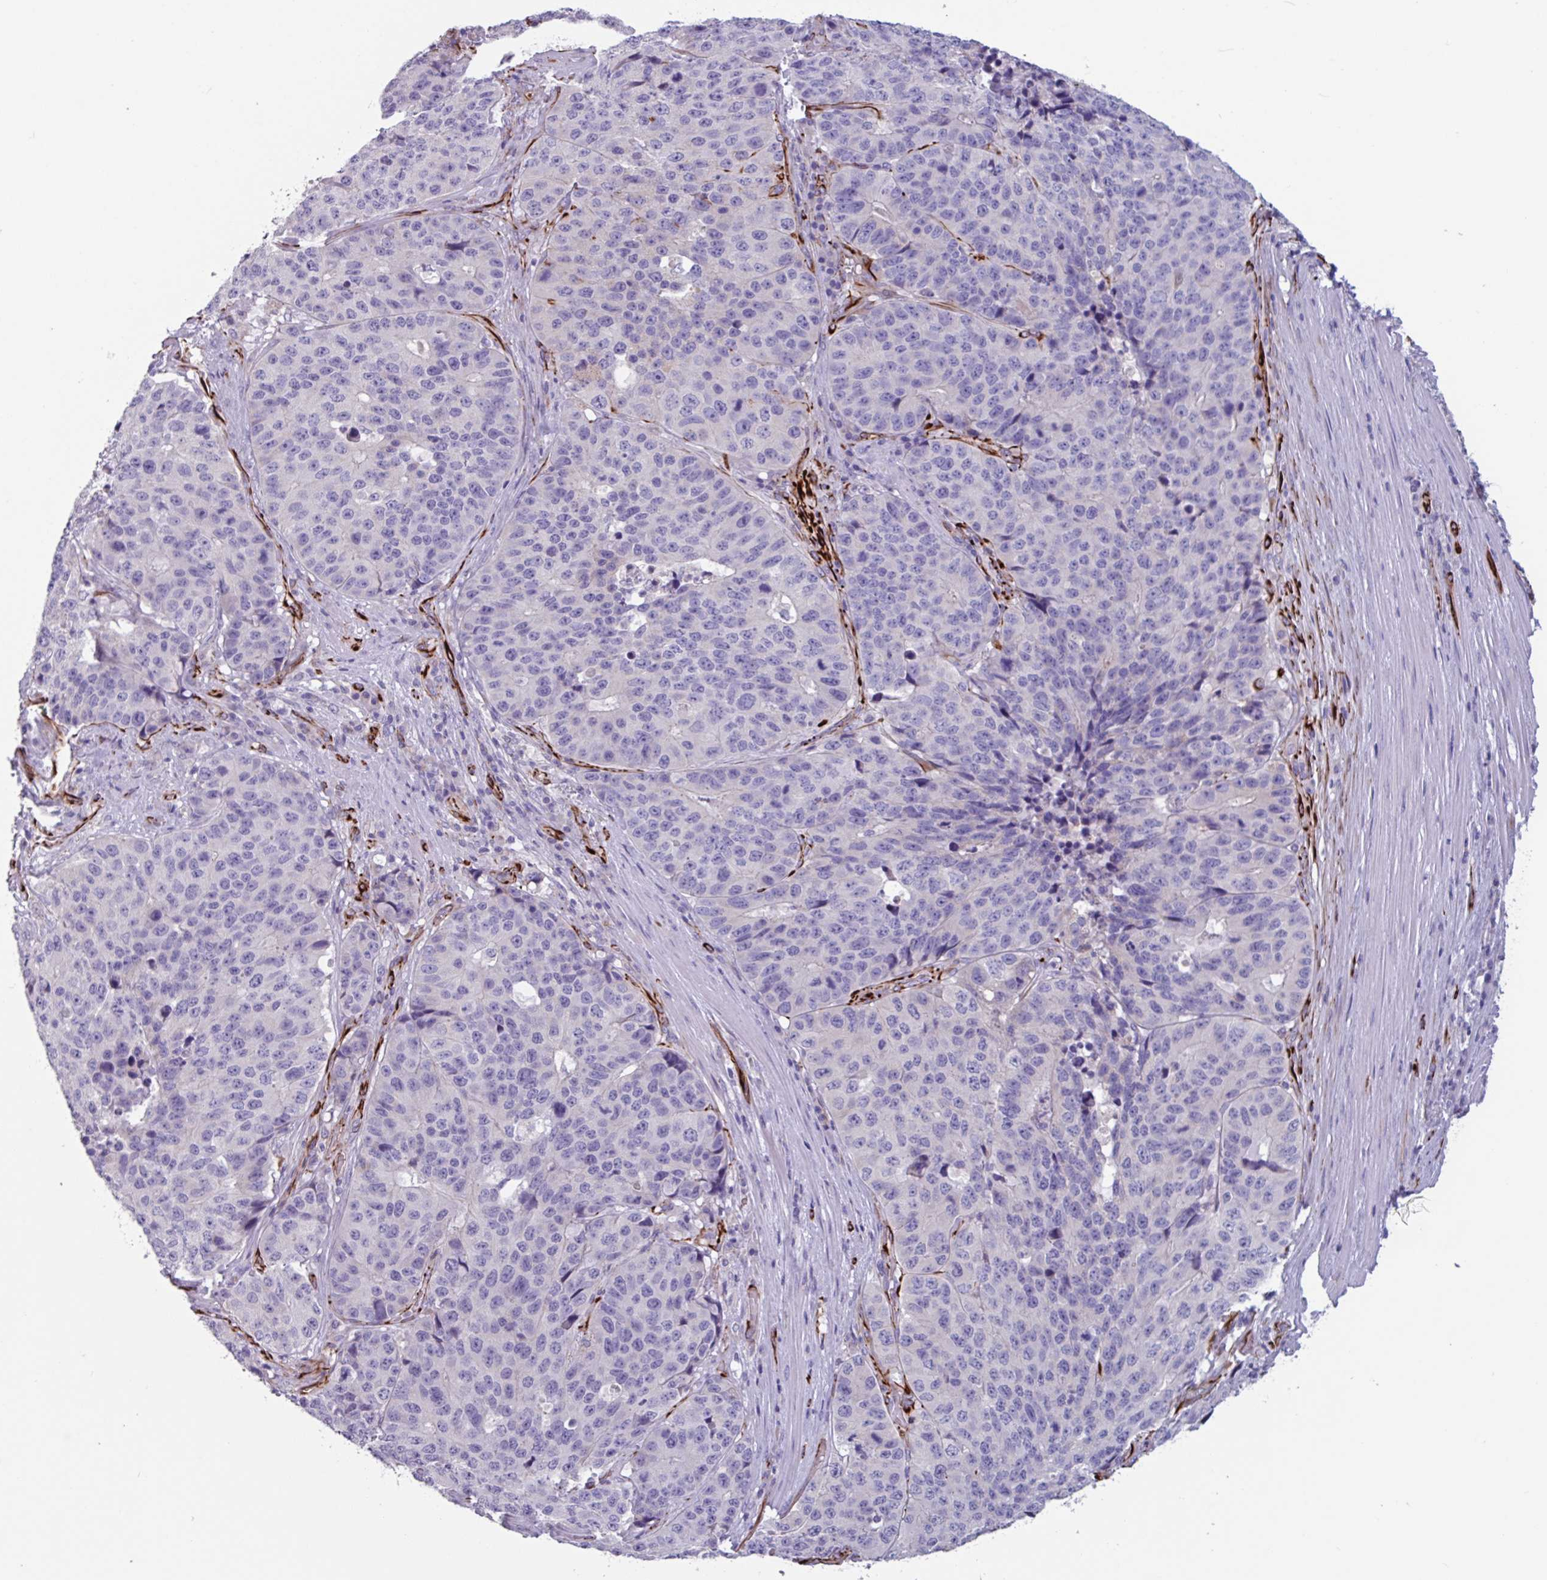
{"staining": {"intensity": "negative", "quantity": "none", "location": "none"}, "tissue": "stomach cancer", "cell_type": "Tumor cells", "image_type": "cancer", "snomed": [{"axis": "morphology", "description": "Adenocarcinoma, NOS"}, {"axis": "topography", "description": "Stomach"}], "caption": "IHC photomicrograph of neoplastic tissue: stomach cancer (adenocarcinoma) stained with DAB (3,3'-diaminobenzidine) reveals no significant protein staining in tumor cells.", "gene": "BTD", "patient": {"sex": "male", "age": 71}}